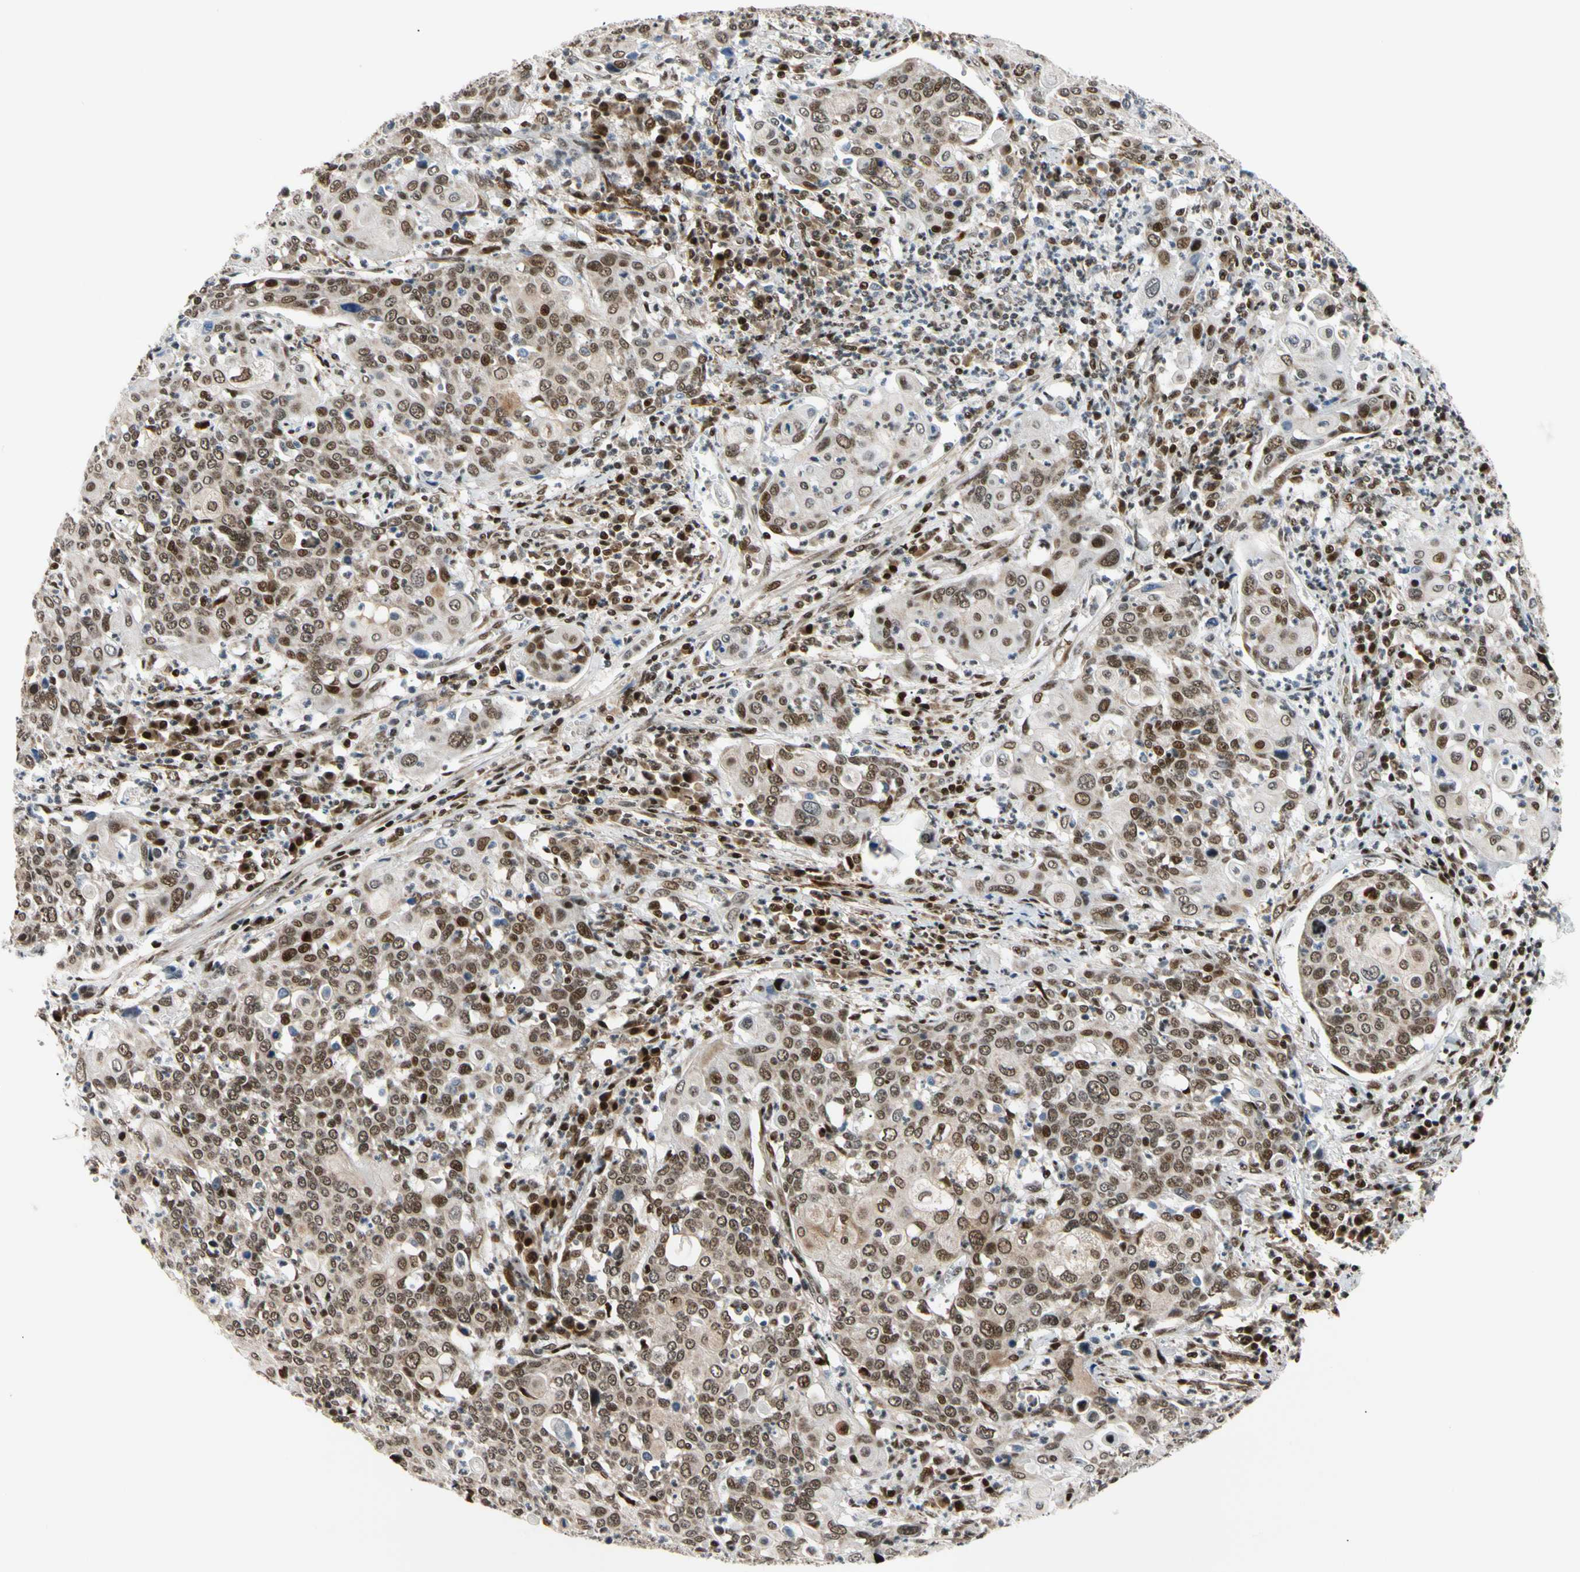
{"staining": {"intensity": "strong", "quantity": "25%-75%", "location": "nuclear"}, "tissue": "cervical cancer", "cell_type": "Tumor cells", "image_type": "cancer", "snomed": [{"axis": "morphology", "description": "Squamous cell carcinoma, NOS"}, {"axis": "topography", "description": "Cervix"}], "caption": "Squamous cell carcinoma (cervical) stained with a brown dye demonstrates strong nuclear positive positivity in approximately 25%-75% of tumor cells.", "gene": "E2F1", "patient": {"sex": "female", "age": 40}}